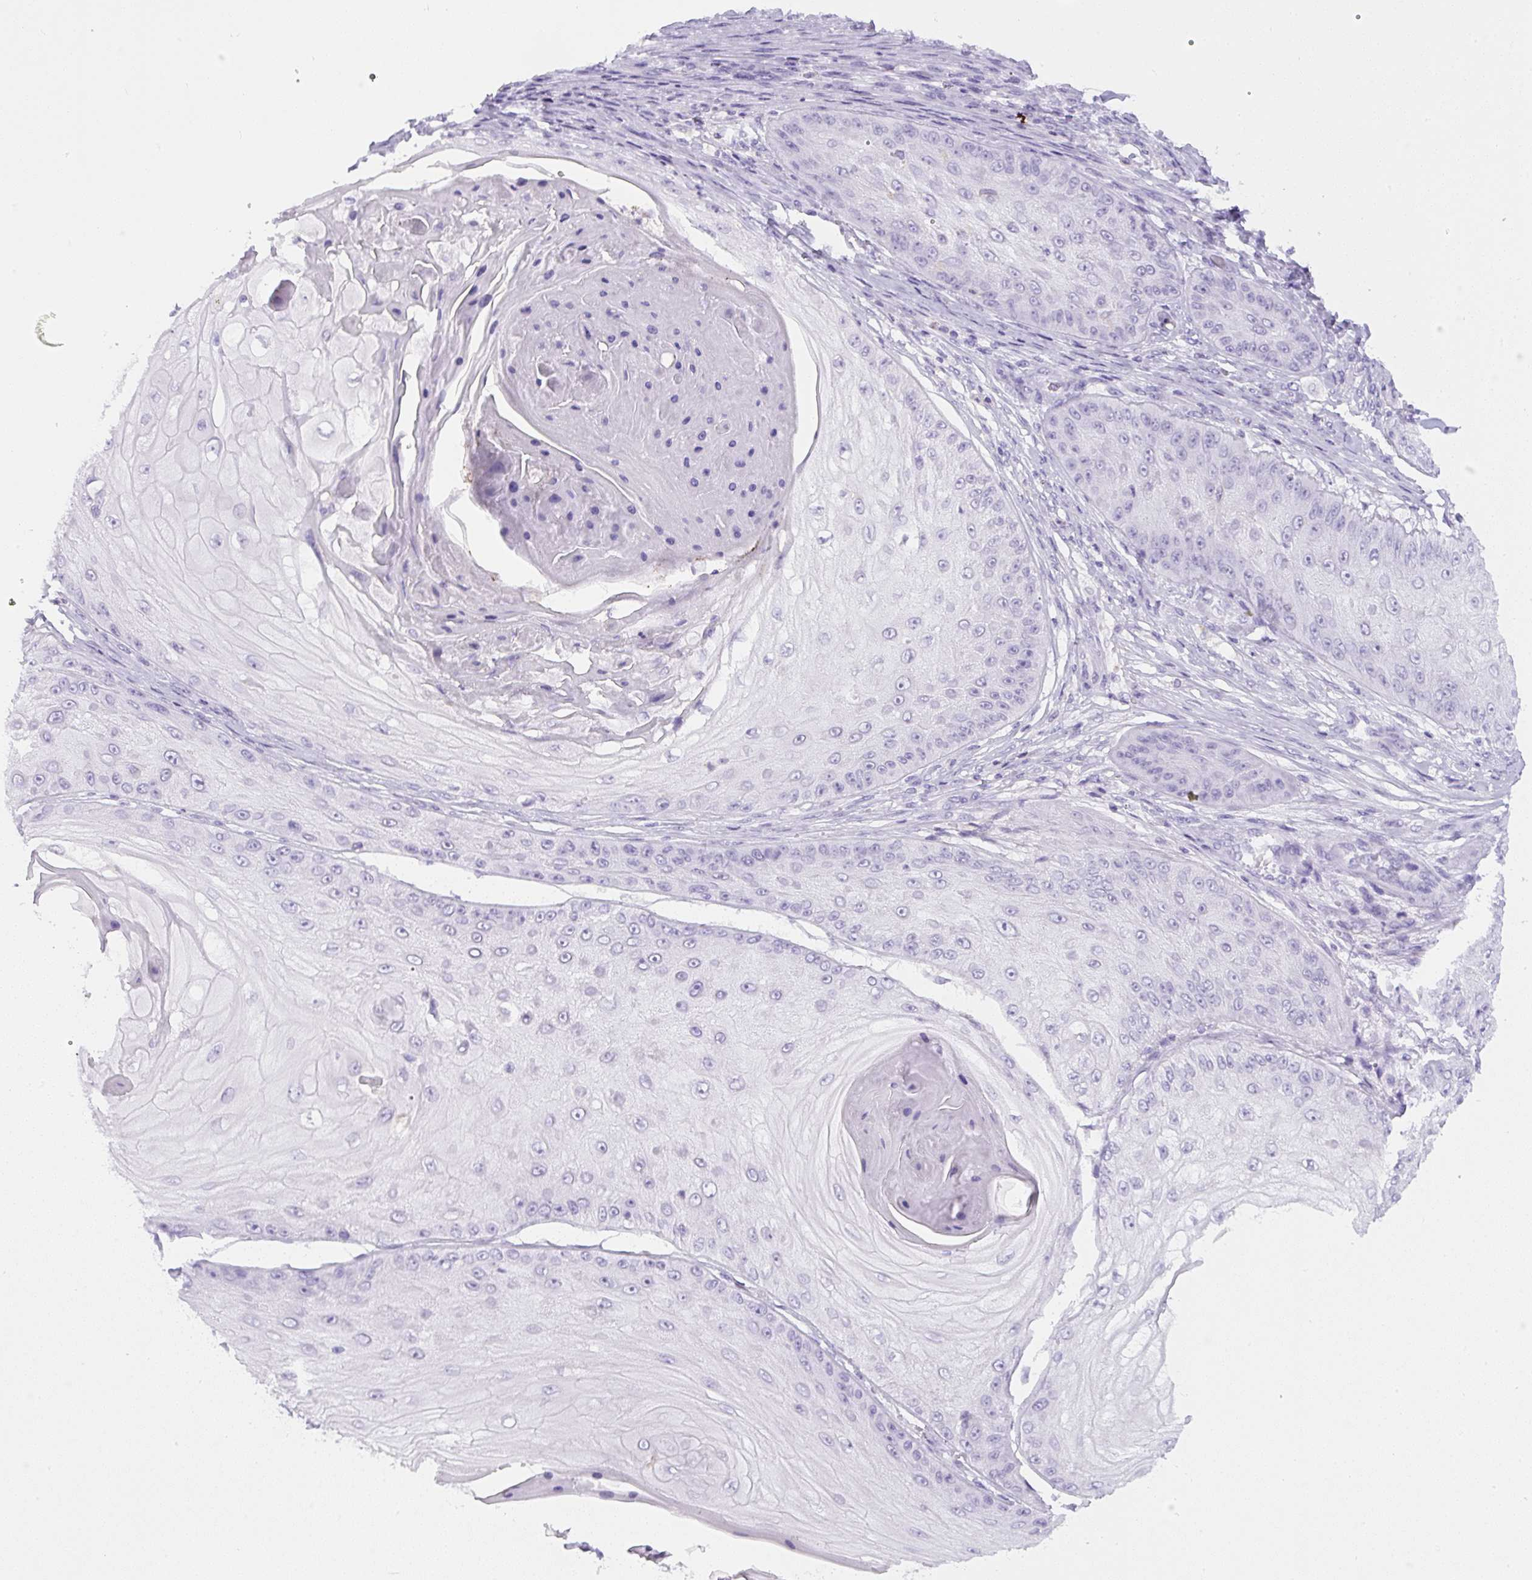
{"staining": {"intensity": "negative", "quantity": "none", "location": "none"}, "tissue": "skin cancer", "cell_type": "Tumor cells", "image_type": "cancer", "snomed": [{"axis": "morphology", "description": "Squamous cell carcinoma, NOS"}, {"axis": "topography", "description": "Skin"}], "caption": "Image shows no protein positivity in tumor cells of squamous cell carcinoma (skin) tissue.", "gene": "PIP5KL1", "patient": {"sex": "male", "age": 70}}